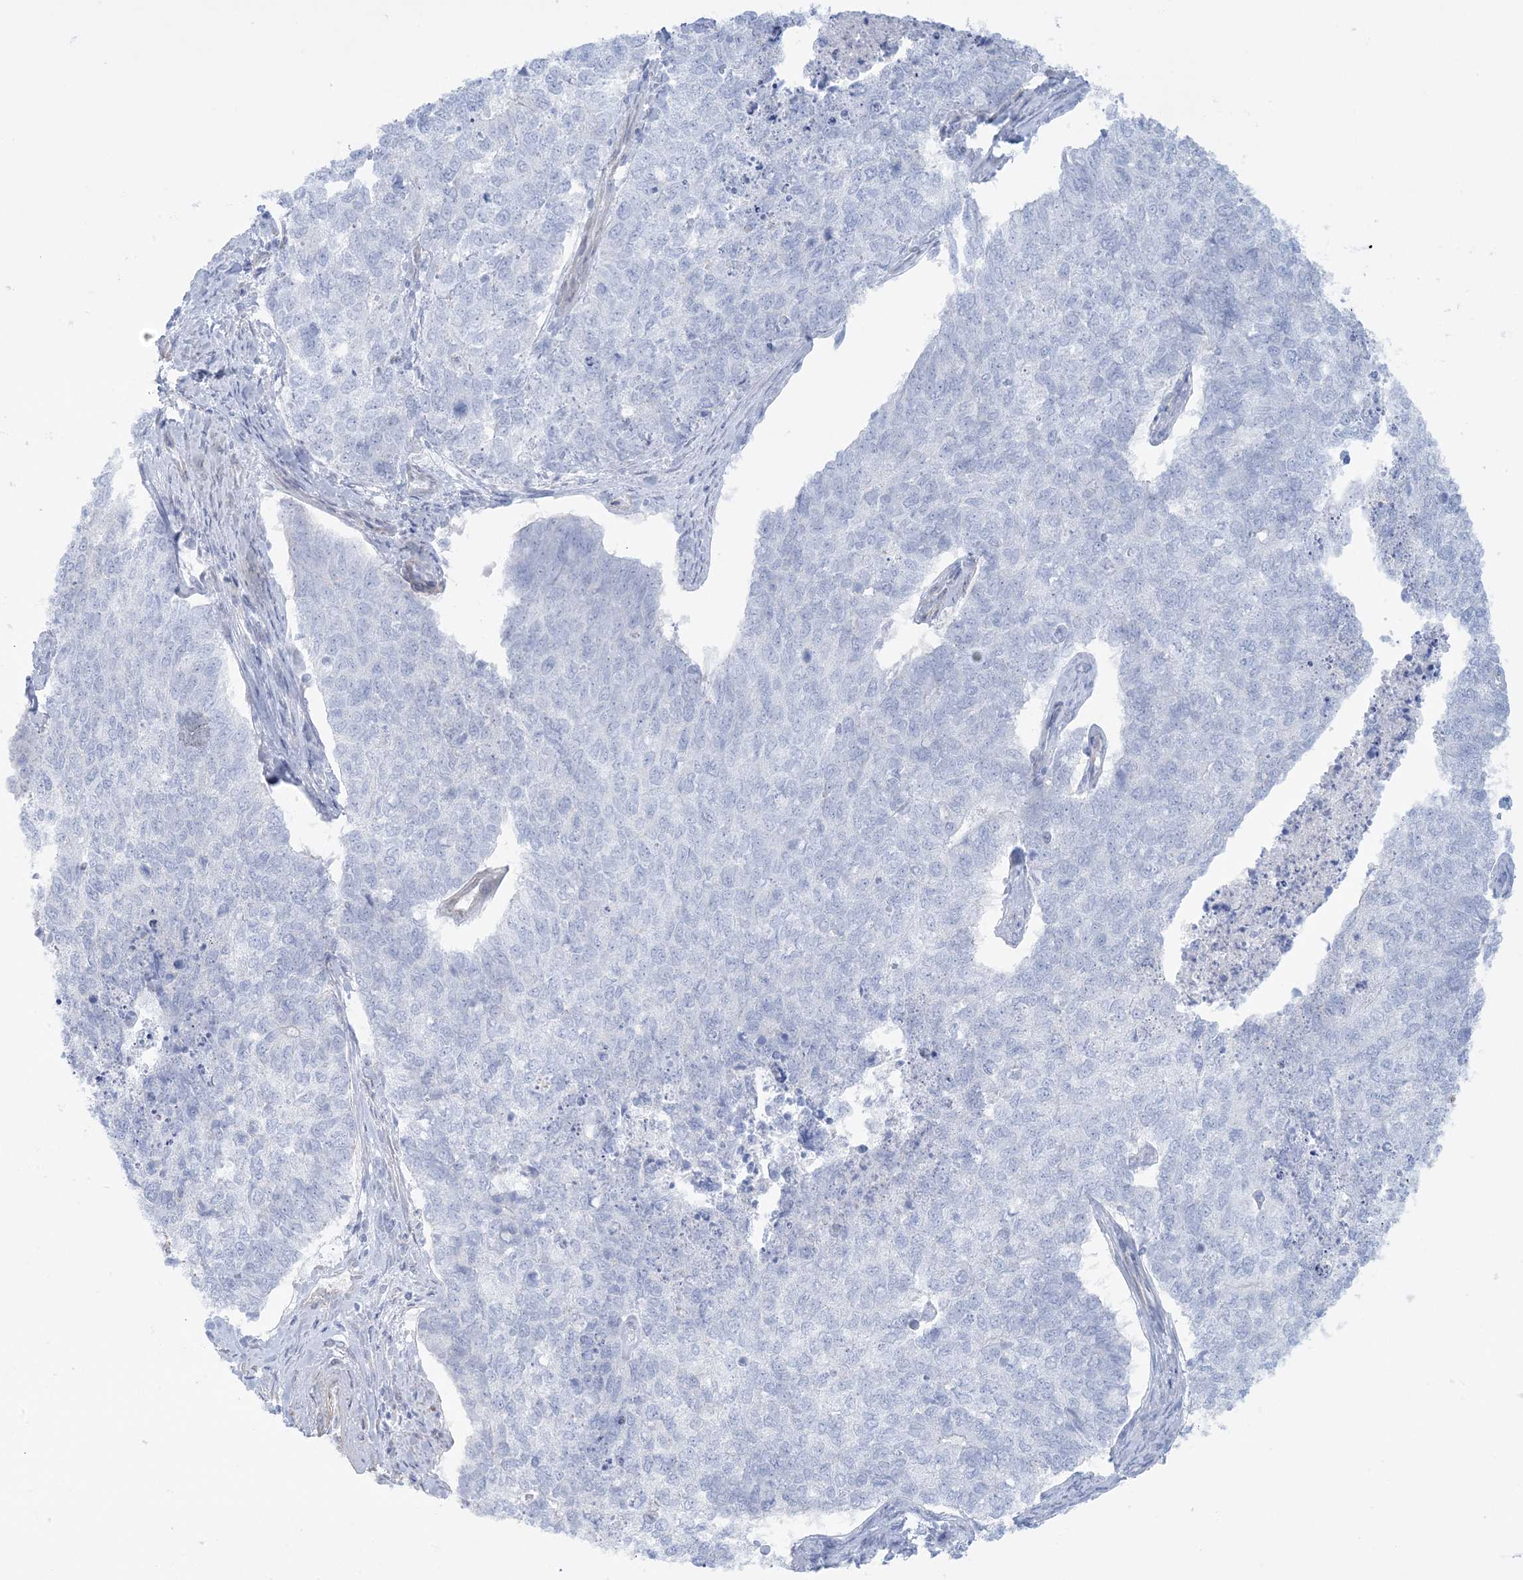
{"staining": {"intensity": "negative", "quantity": "none", "location": "none"}, "tissue": "cervical cancer", "cell_type": "Tumor cells", "image_type": "cancer", "snomed": [{"axis": "morphology", "description": "Squamous cell carcinoma, NOS"}, {"axis": "topography", "description": "Cervix"}], "caption": "Immunohistochemistry (IHC) of squamous cell carcinoma (cervical) reveals no staining in tumor cells. Nuclei are stained in blue.", "gene": "AGXT", "patient": {"sex": "female", "age": 63}}